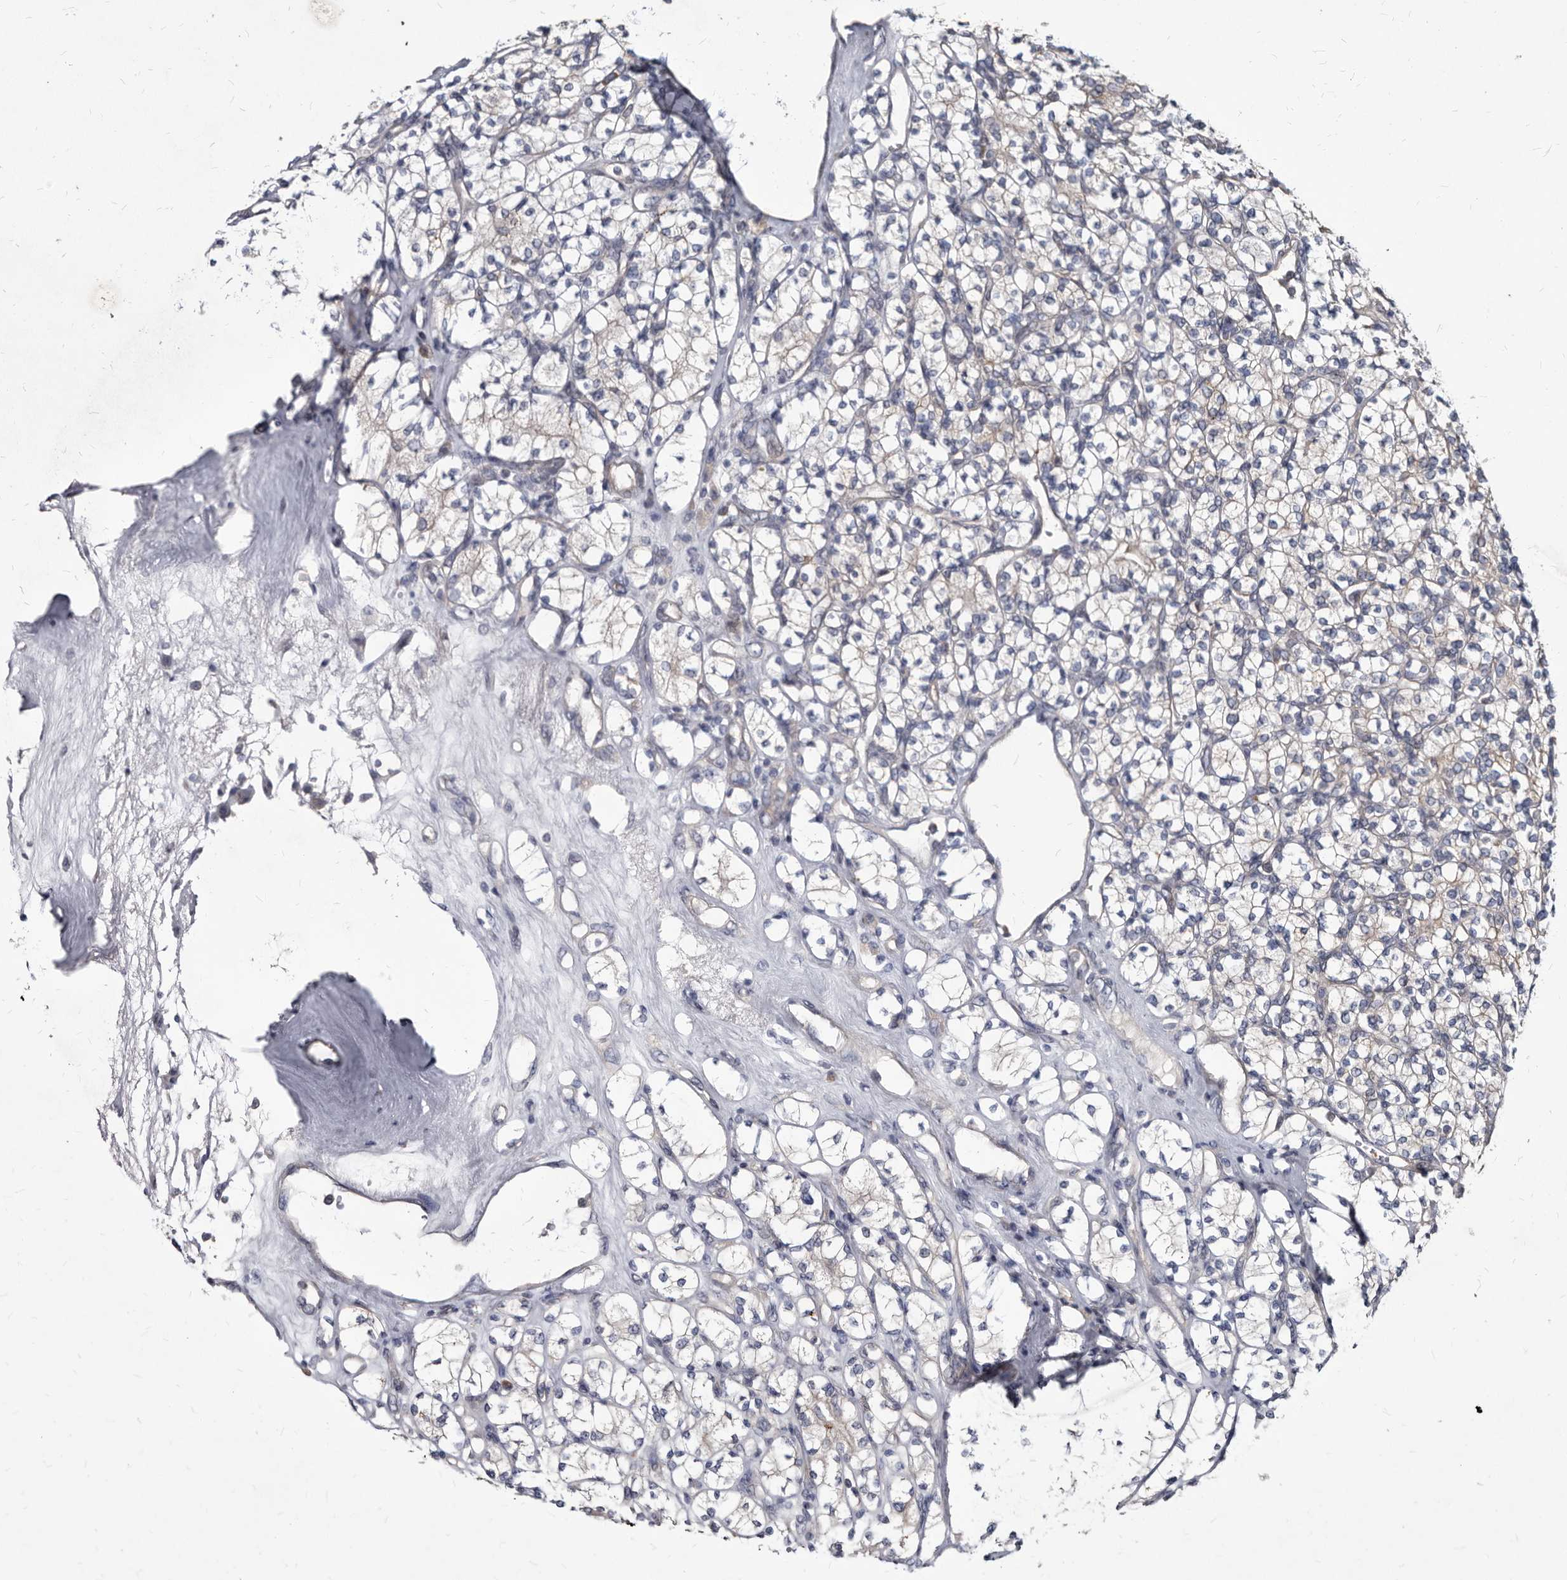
{"staining": {"intensity": "weak", "quantity": "<25%", "location": "cytoplasmic/membranous"}, "tissue": "renal cancer", "cell_type": "Tumor cells", "image_type": "cancer", "snomed": [{"axis": "morphology", "description": "Adenocarcinoma, NOS"}, {"axis": "topography", "description": "Kidney"}], "caption": "Renal cancer (adenocarcinoma) stained for a protein using IHC demonstrates no positivity tumor cells.", "gene": "ABCF2", "patient": {"sex": "male", "age": 77}}